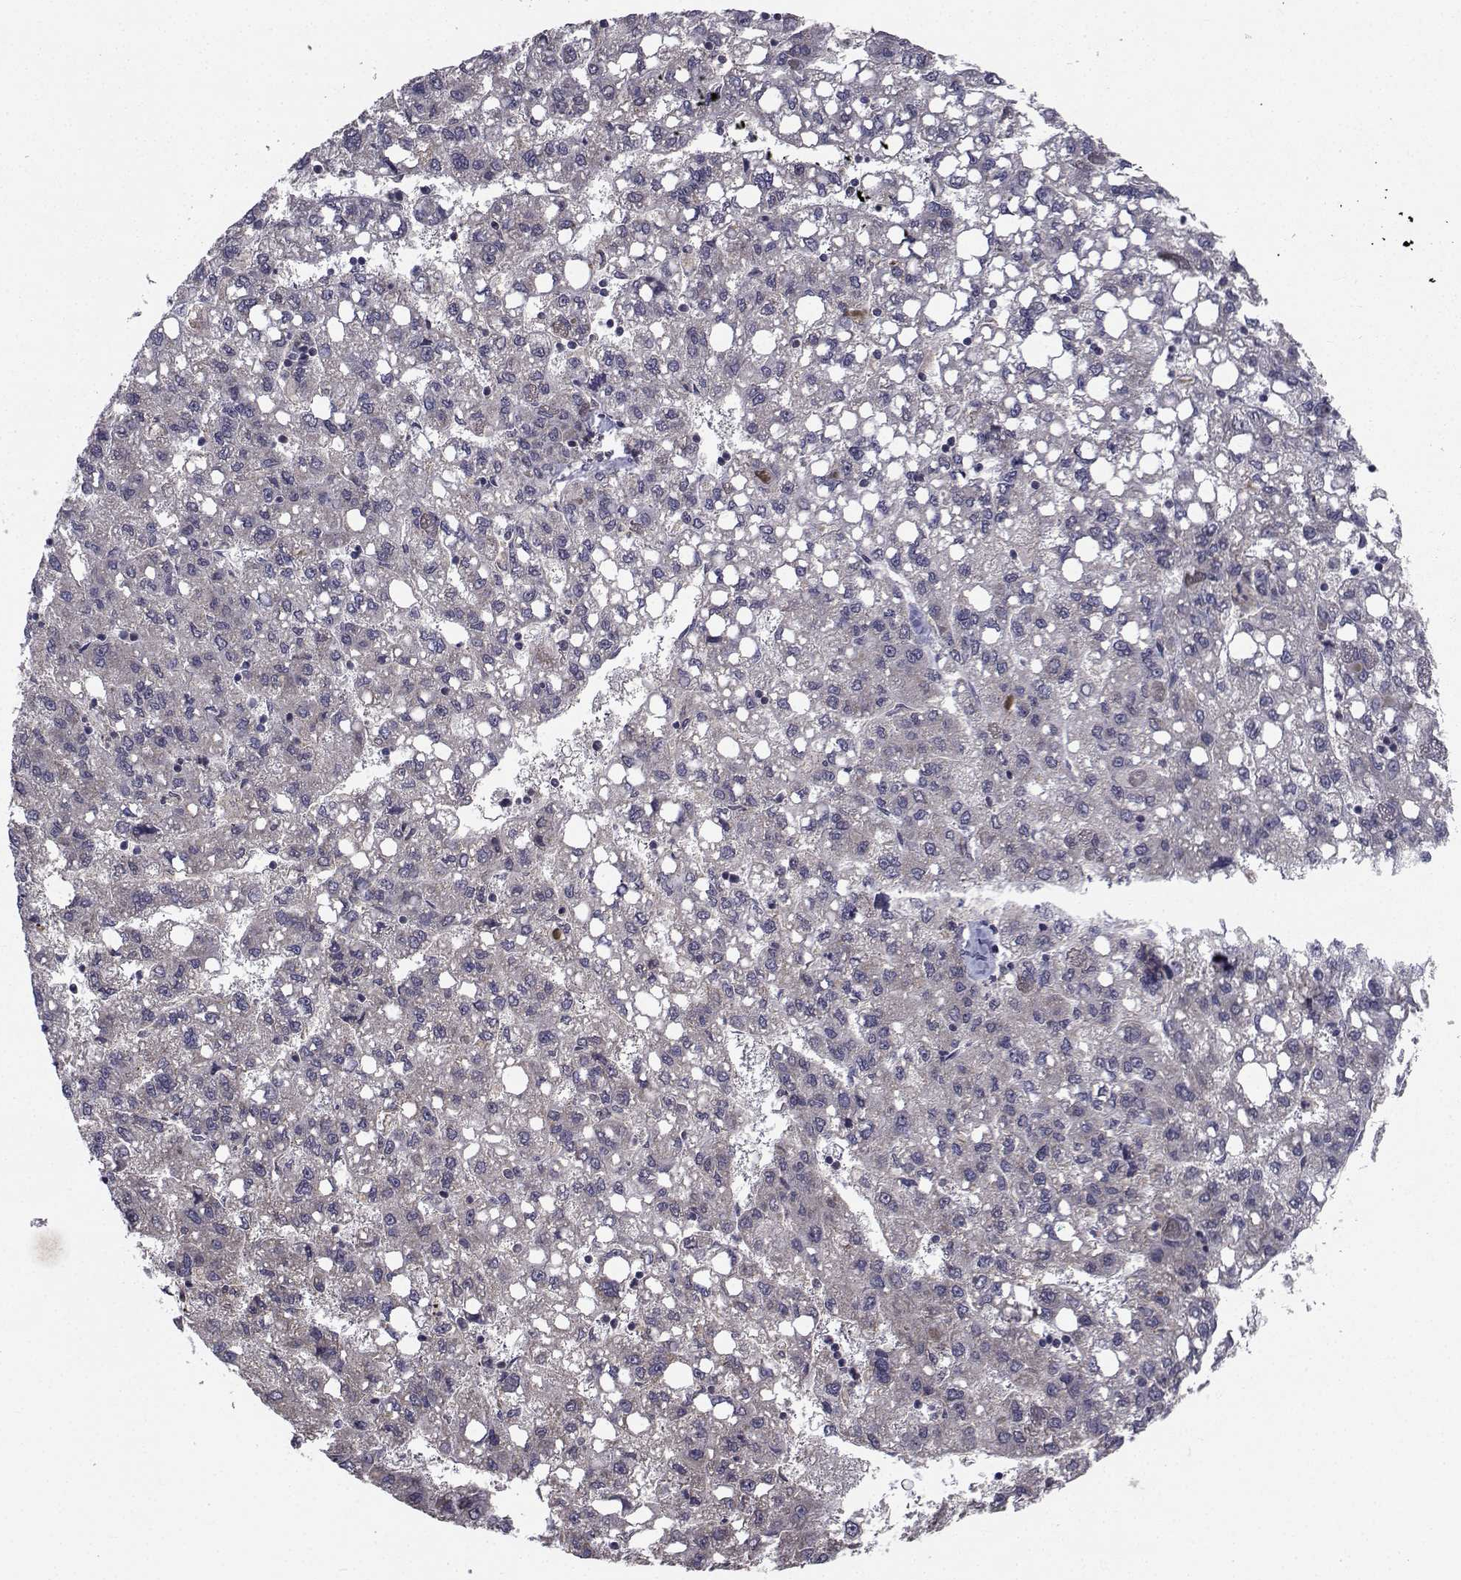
{"staining": {"intensity": "weak", "quantity": "<25%", "location": "cytoplasmic/membranous"}, "tissue": "liver cancer", "cell_type": "Tumor cells", "image_type": "cancer", "snomed": [{"axis": "morphology", "description": "Carcinoma, Hepatocellular, NOS"}, {"axis": "topography", "description": "Liver"}], "caption": "The micrograph demonstrates no staining of tumor cells in hepatocellular carcinoma (liver).", "gene": "CYP2S1", "patient": {"sex": "female", "age": 82}}